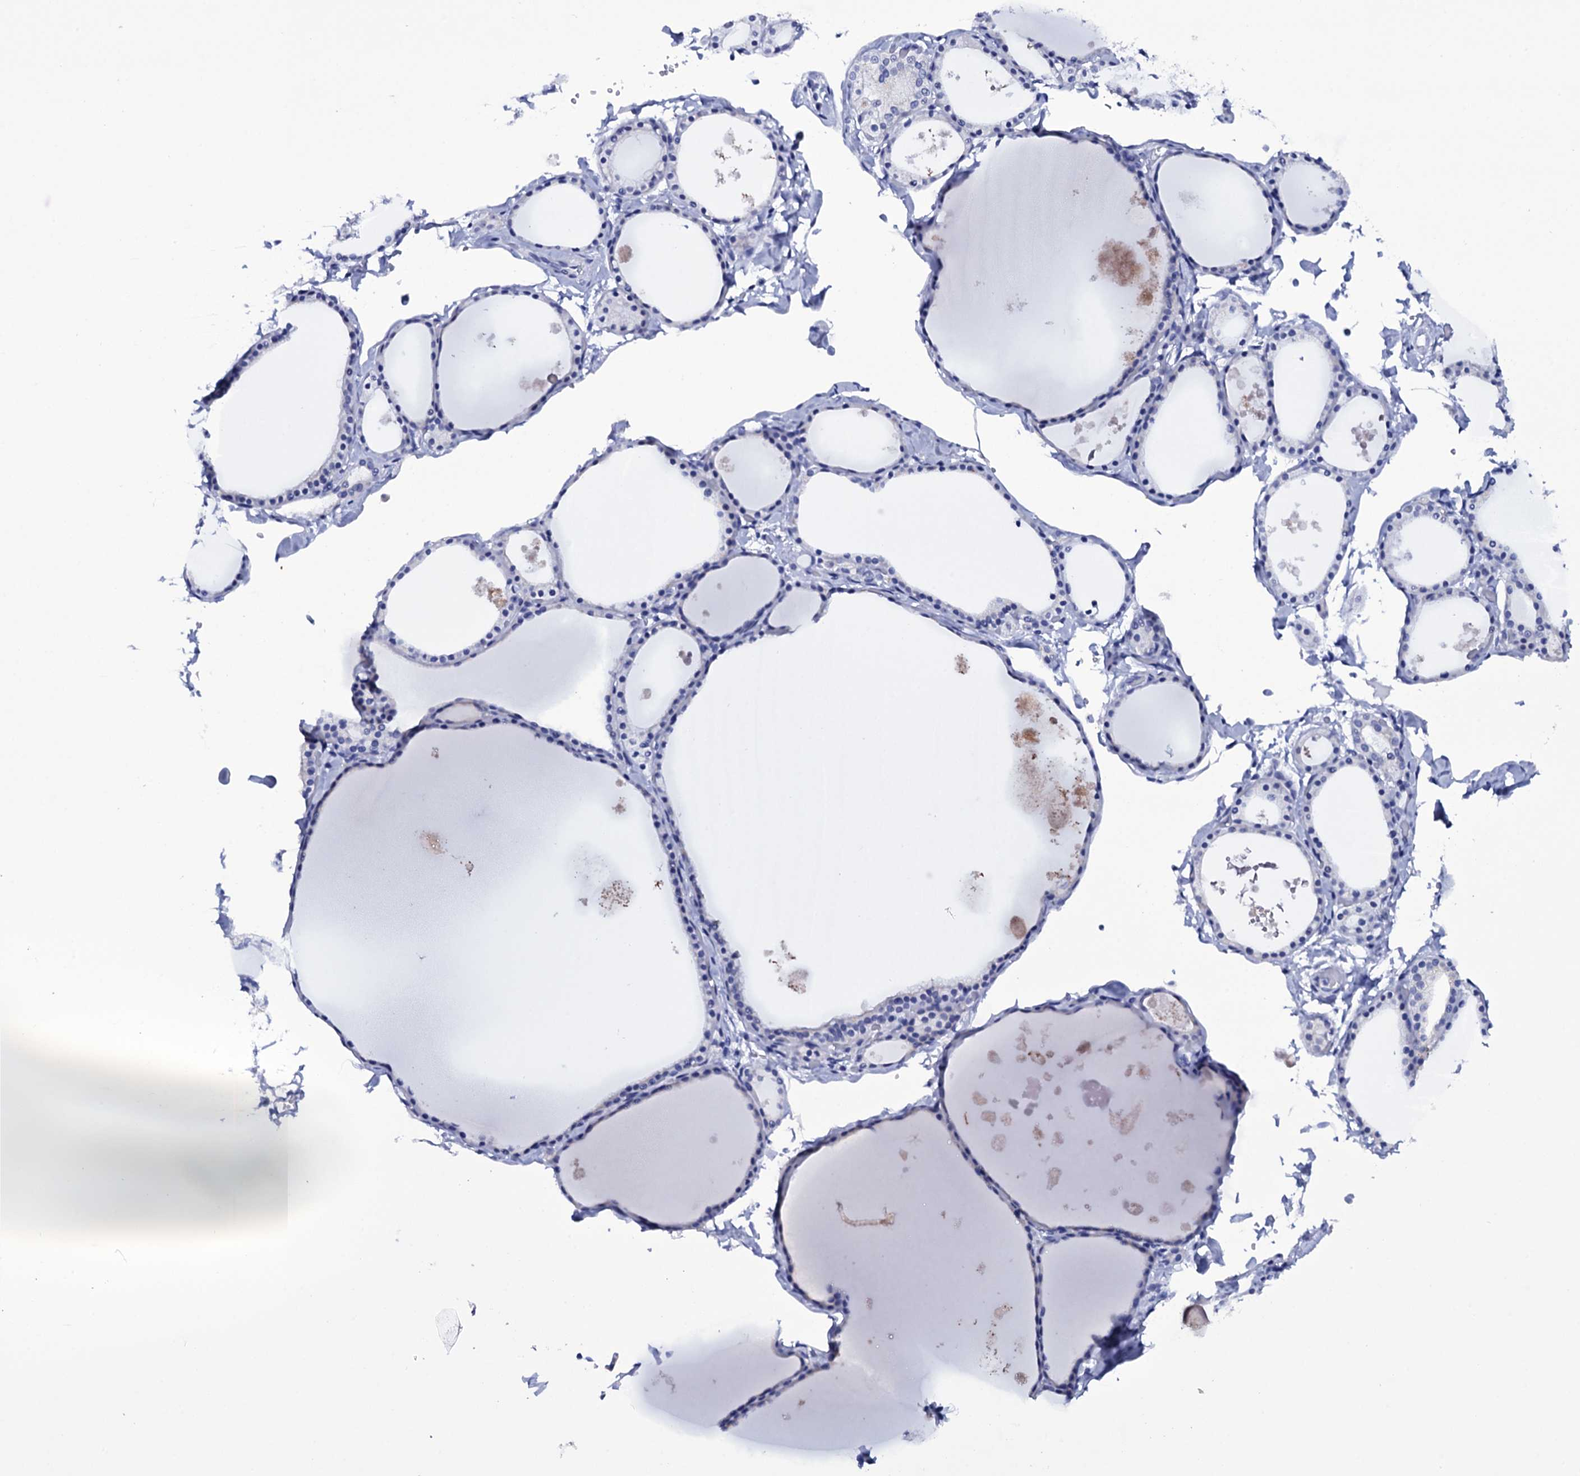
{"staining": {"intensity": "negative", "quantity": "none", "location": "none"}, "tissue": "thyroid gland", "cell_type": "Glandular cells", "image_type": "normal", "snomed": [{"axis": "morphology", "description": "Normal tissue, NOS"}, {"axis": "topography", "description": "Thyroid gland"}], "caption": "High magnification brightfield microscopy of benign thyroid gland stained with DAB (brown) and counterstained with hematoxylin (blue): glandular cells show no significant staining. (Brightfield microscopy of DAB (3,3'-diaminobenzidine) immunohistochemistry (IHC) at high magnification).", "gene": "ITPRID2", "patient": {"sex": "male", "age": 56}}